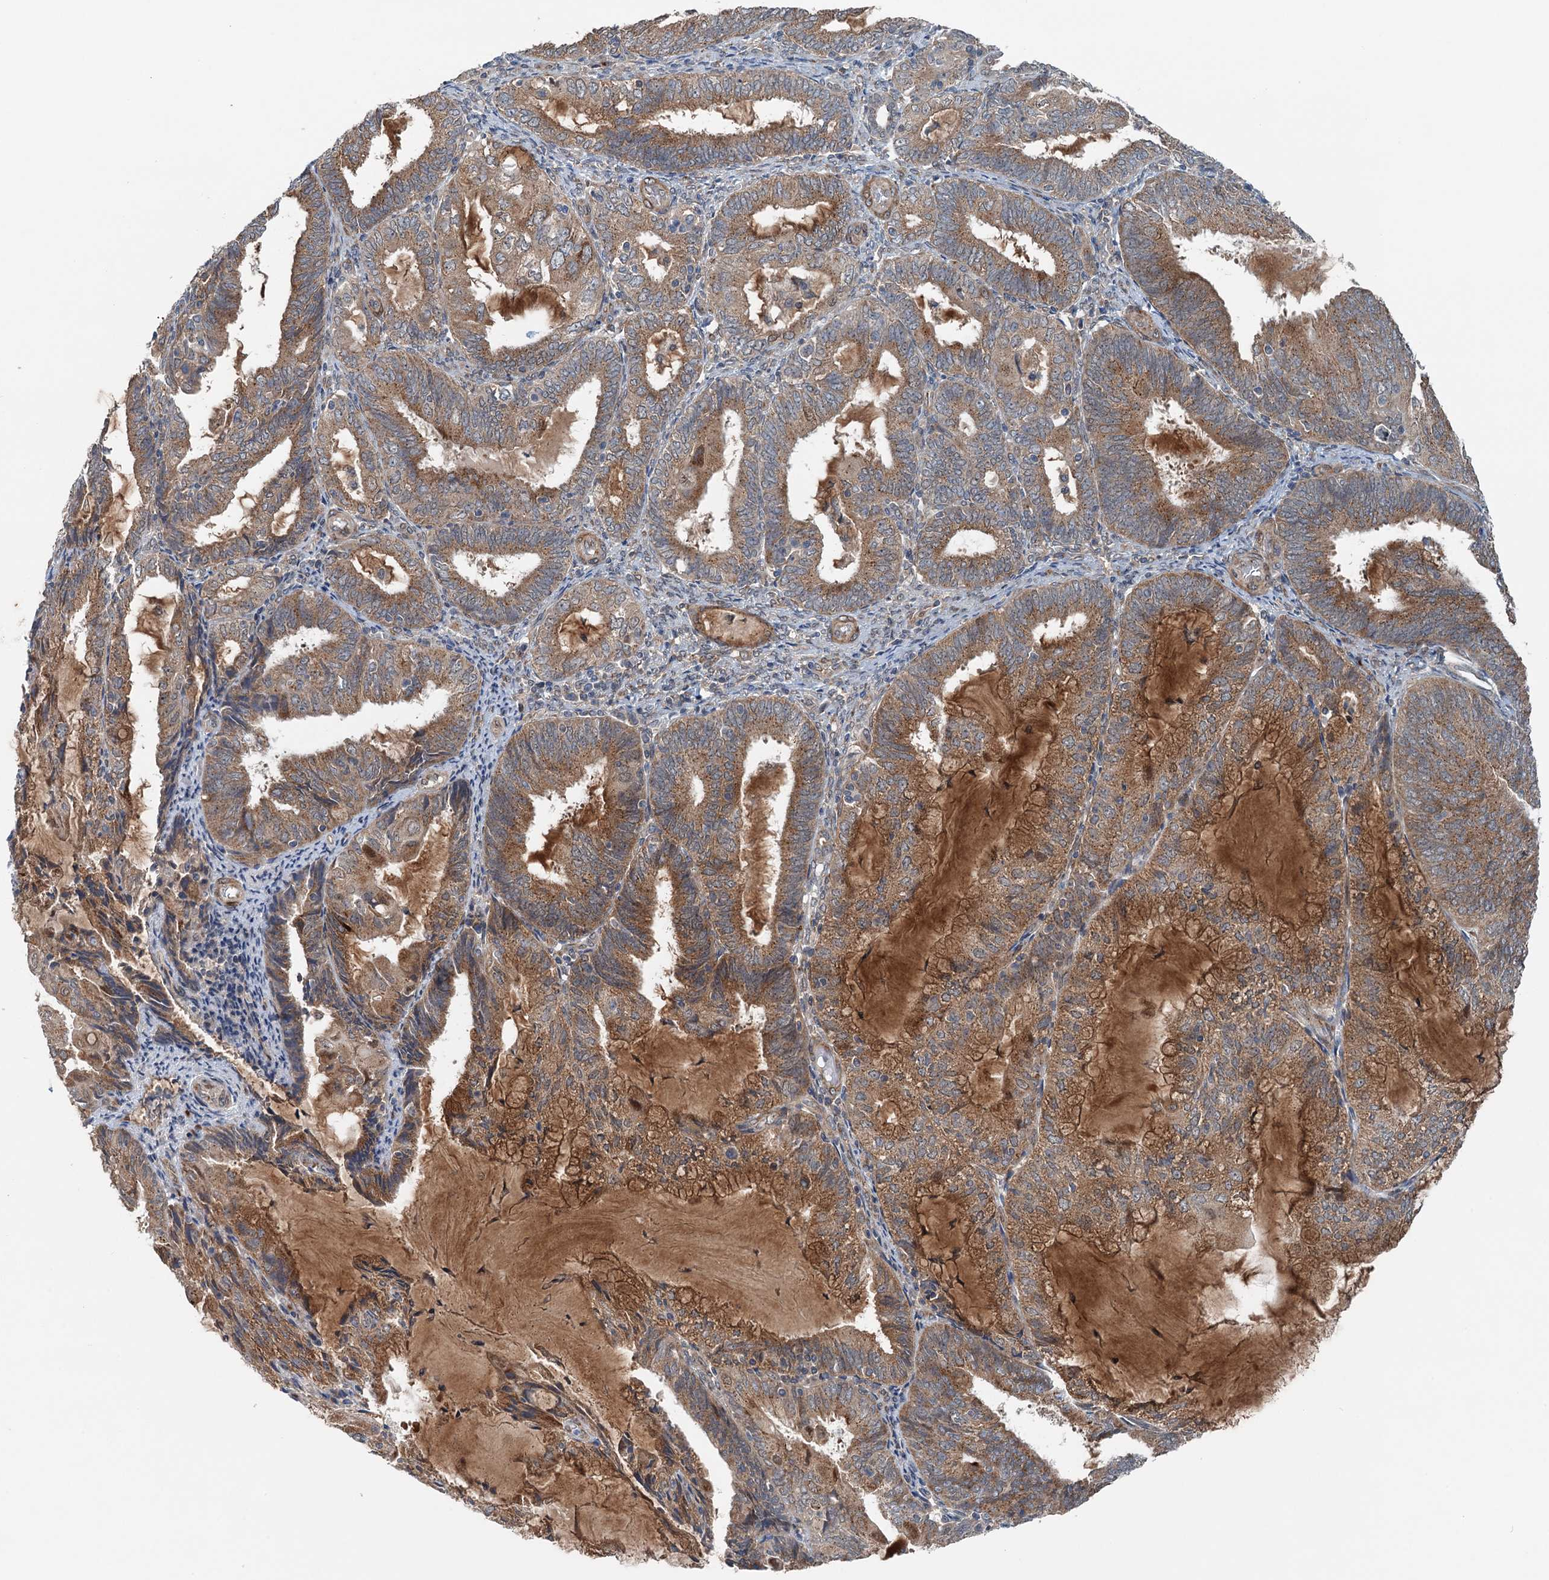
{"staining": {"intensity": "moderate", "quantity": ">75%", "location": "cytoplasmic/membranous"}, "tissue": "endometrial cancer", "cell_type": "Tumor cells", "image_type": "cancer", "snomed": [{"axis": "morphology", "description": "Adenocarcinoma, NOS"}, {"axis": "topography", "description": "Endometrium"}], "caption": "Immunohistochemical staining of endometrial adenocarcinoma demonstrates moderate cytoplasmic/membranous protein positivity in approximately >75% of tumor cells.", "gene": "DYNC2I2", "patient": {"sex": "female", "age": 81}}